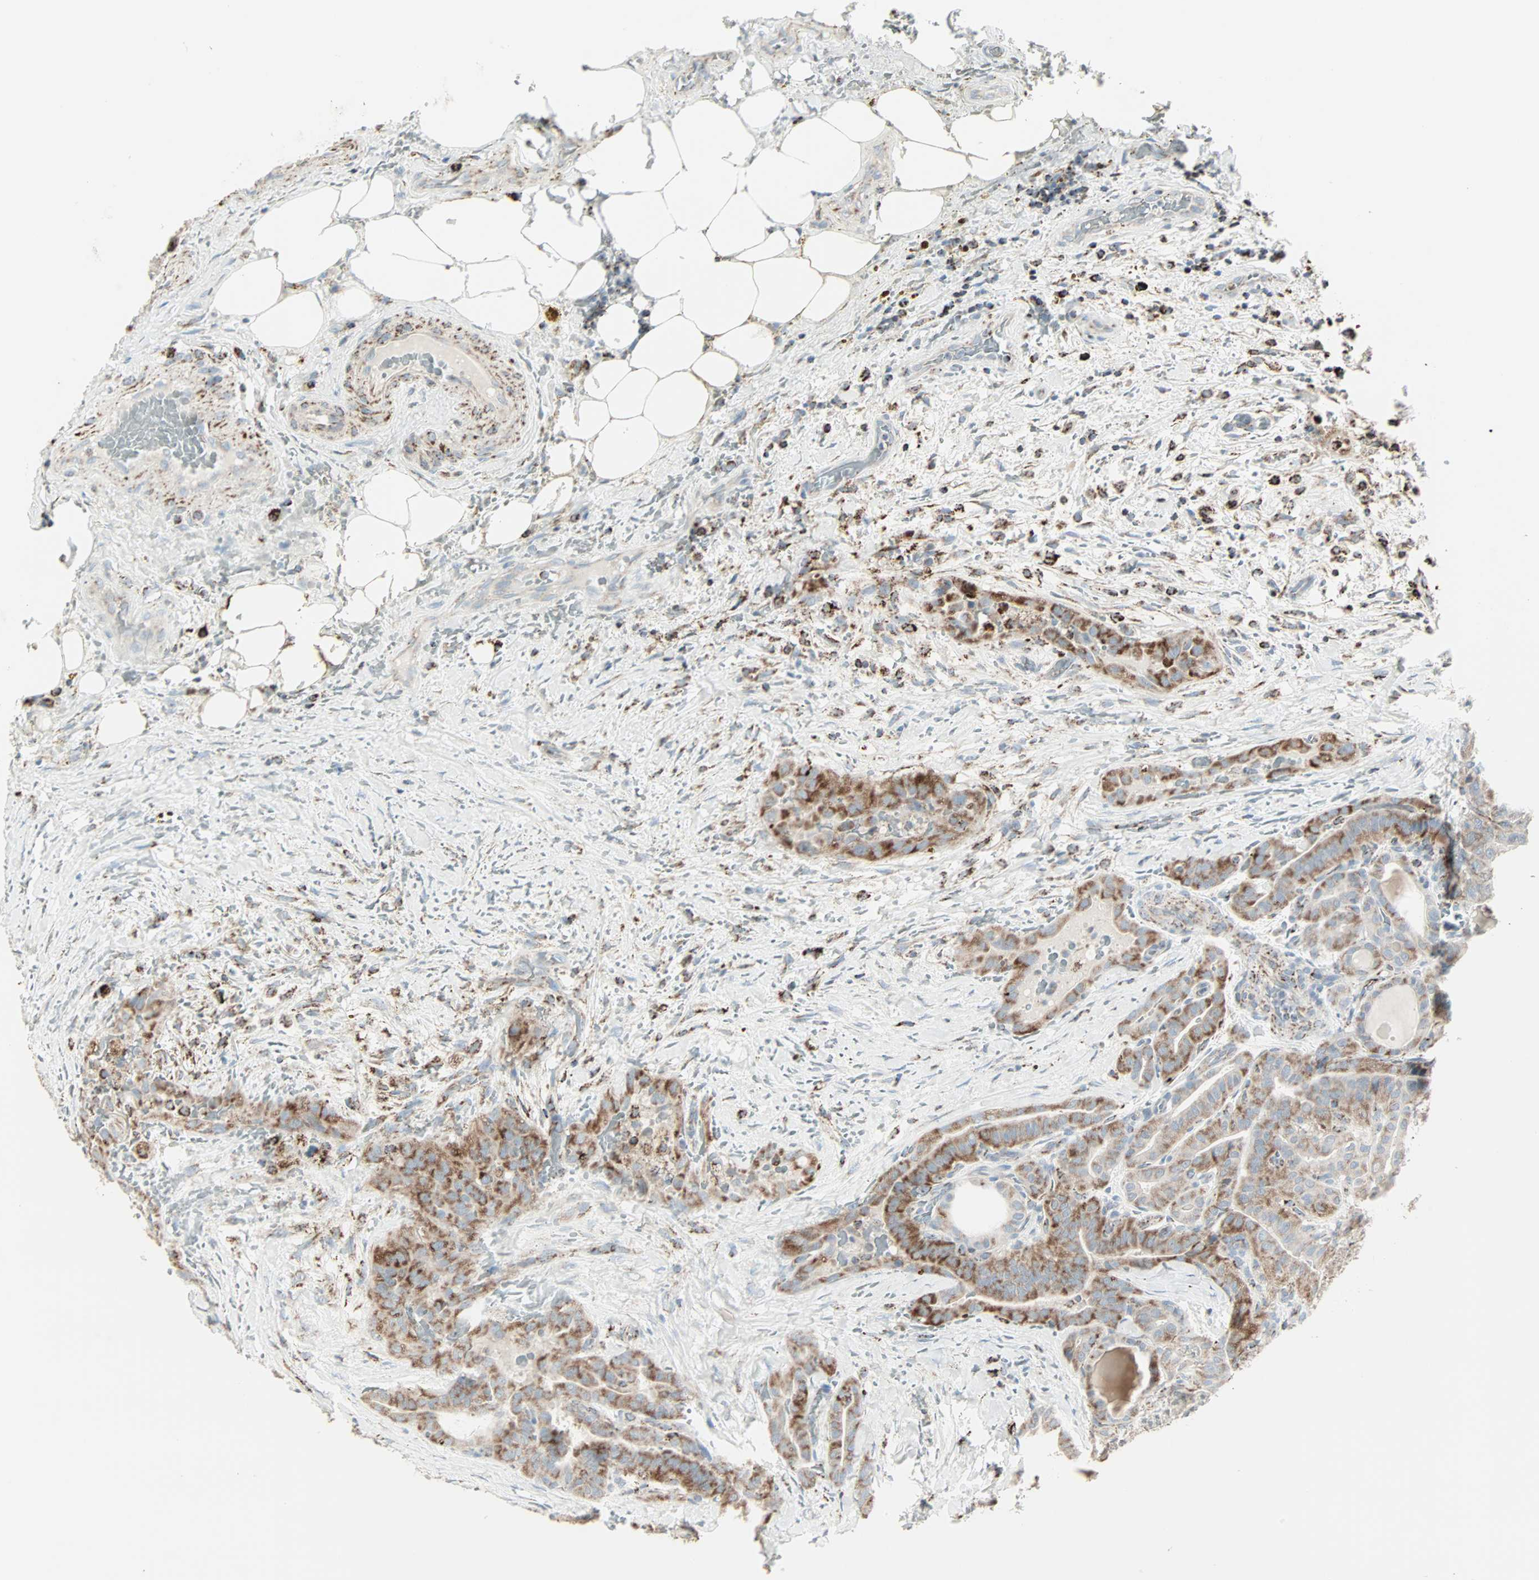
{"staining": {"intensity": "moderate", "quantity": "25%-75%", "location": "cytoplasmic/membranous"}, "tissue": "thyroid cancer", "cell_type": "Tumor cells", "image_type": "cancer", "snomed": [{"axis": "morphology", "description": "Papillary adenocarcinoma, NOS"}, {"axis": "topography", "description": "Thyroid gland"}], "caption": "A brown stain shows moderate cytoplasmic/membranous positivity of a protein in human thyroid cancer tumor cells.", "gene": "IDH2", "patient": {"sex": "male", "age": 77}}